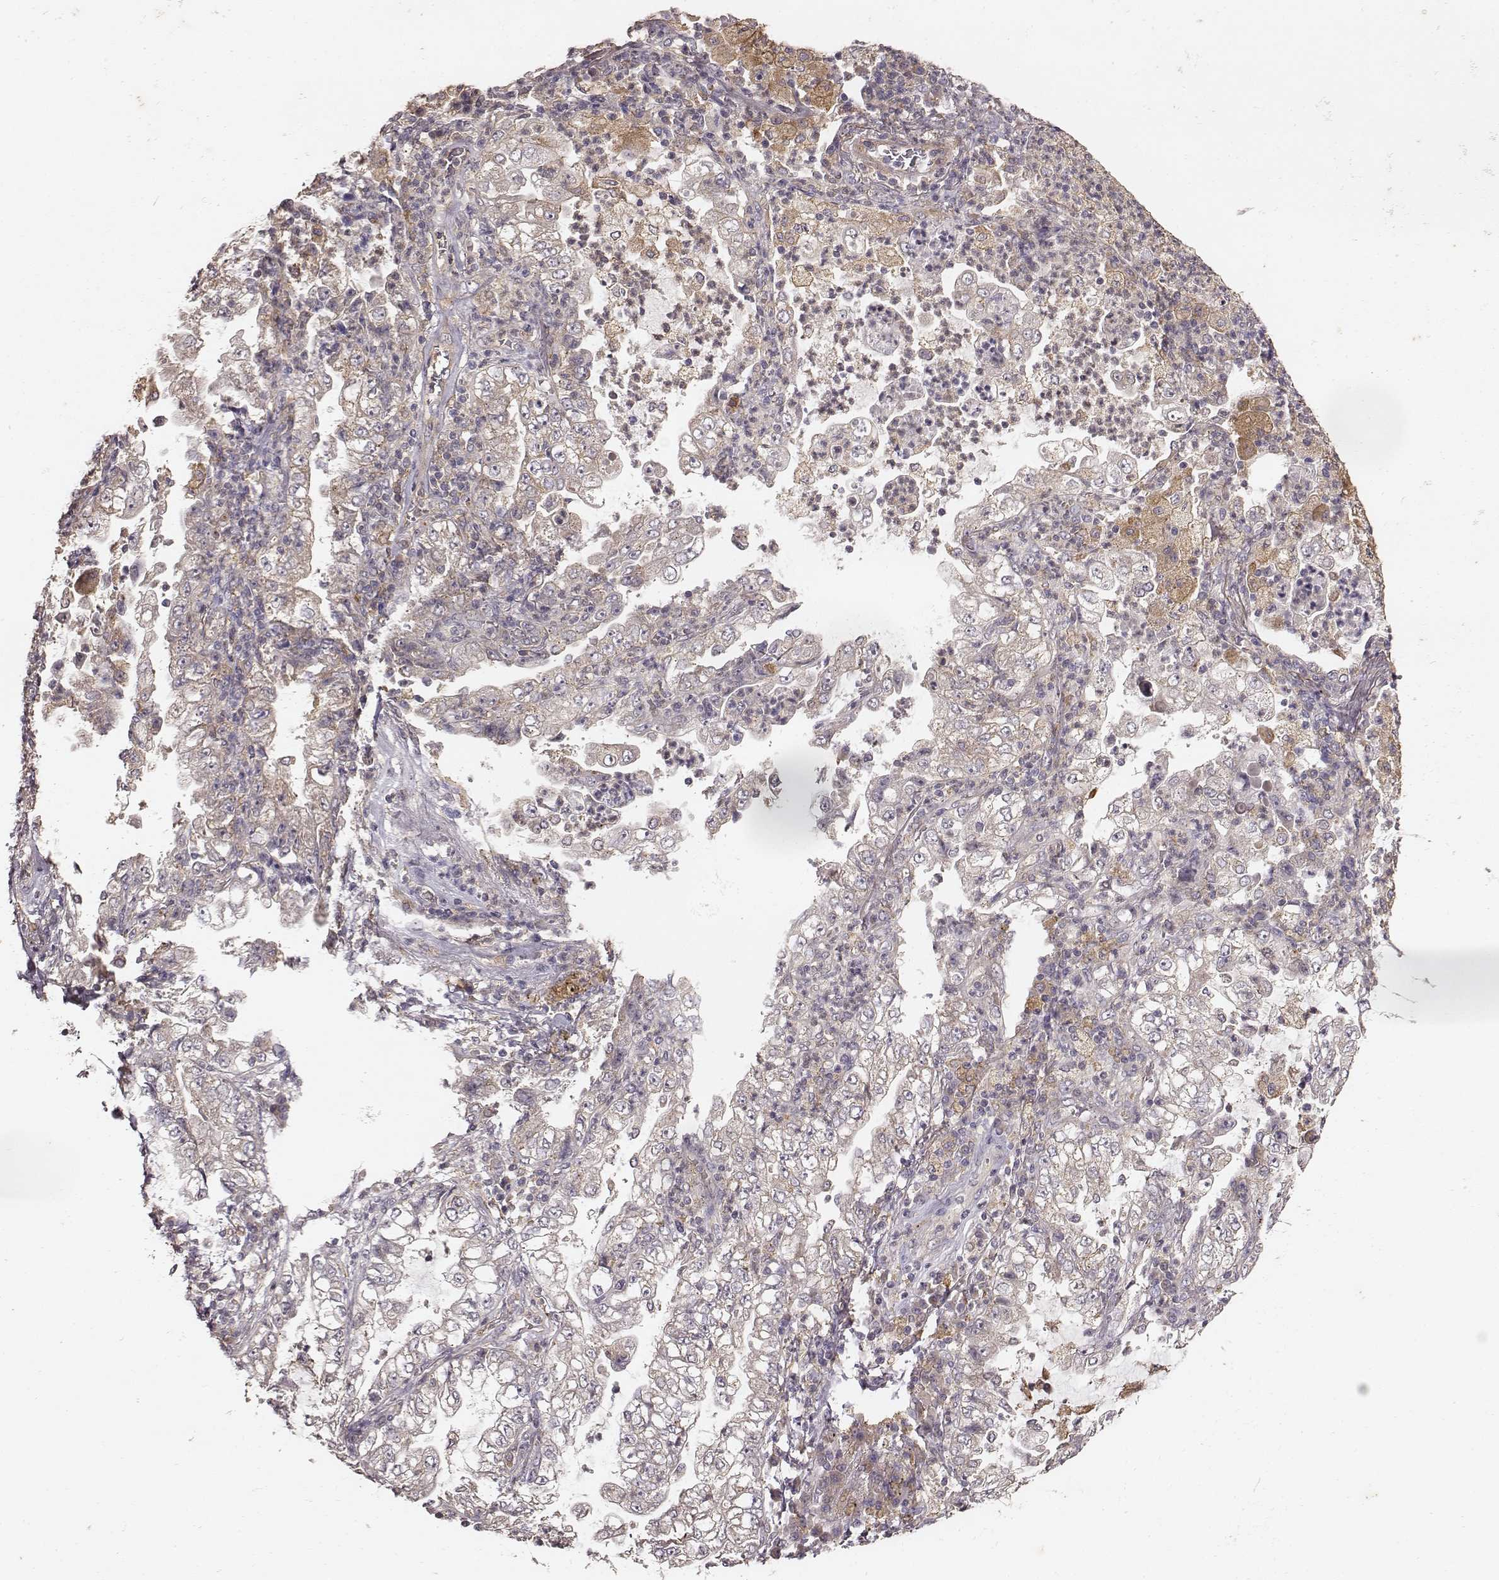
{"staining": {"intensity": "negative", "quantity": "none", "location": "none"}, "tissue": "lung cancer", "cell_type": "Tumor cells", "image_type": "cancer", "snomed": [{"axis": "morphology", "description": "Adenocarcinoma, NOS"}, {"axis": "topography", "description": "Lung"}], "caption": "Tumor cells show no significant expression in lung adenocarcinoma.", "gene": "VPS26A", "patient": {"sex": "female", "age": 73}}